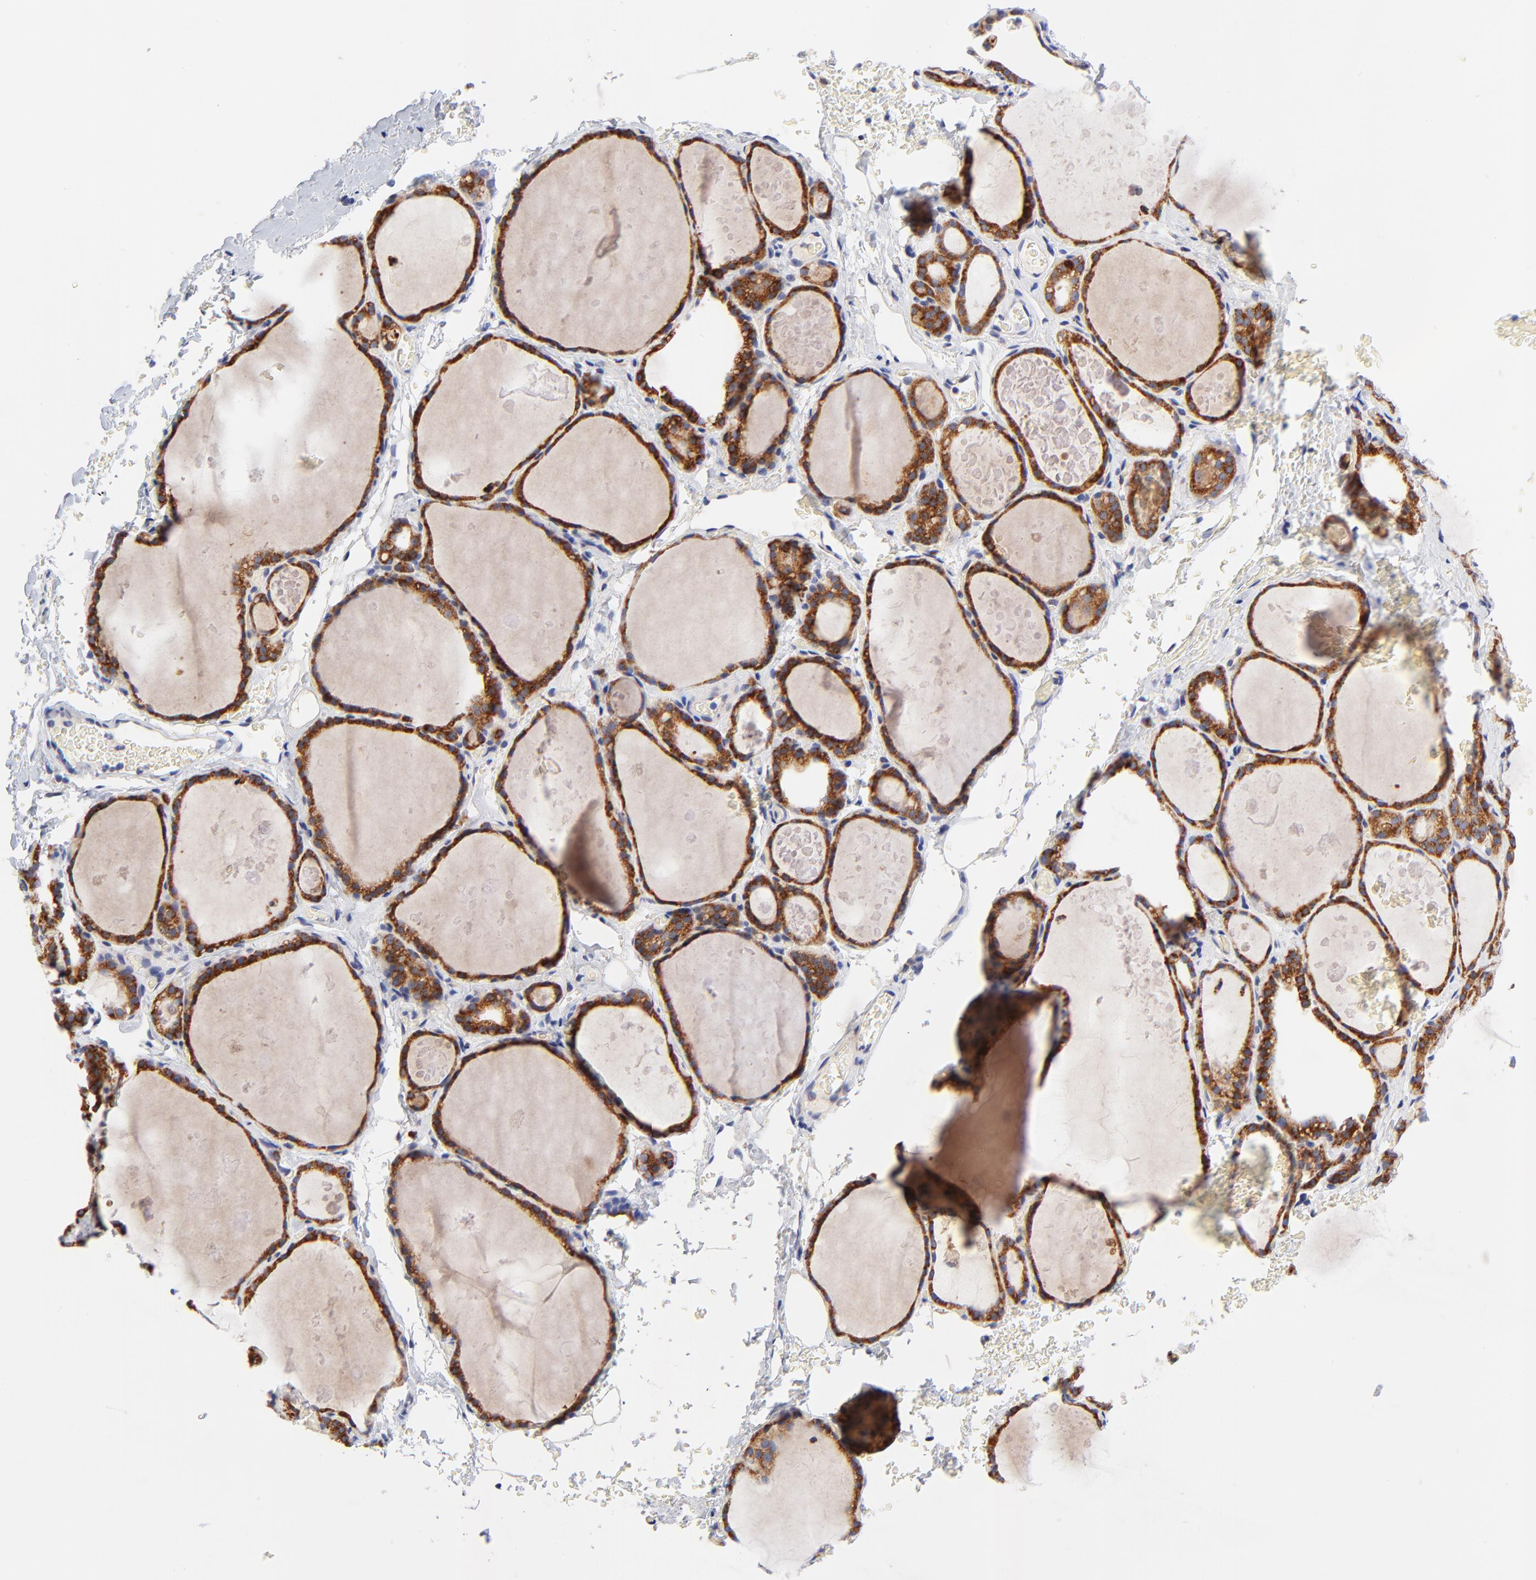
{"staining": {"intensity": "strong", "quantity": ">75%", "location": "cytoplasmic/membranous"}, "tissue": "thyroid gland", "cell_type": "Glandular cells", "image_type": "normal", "snomed": [{"axis": "morphology", "description": "Normal tissue, NOS"}, {"axis": "topography", "description": "Thyroid gland"}], "caption": "A brown stain labels strong cytoplasmic/membranous expression of a protein in glandular cells of benign human thyroid gland.", "gene": "AFF2", "patient": {"sex": "male", "age": 61}}